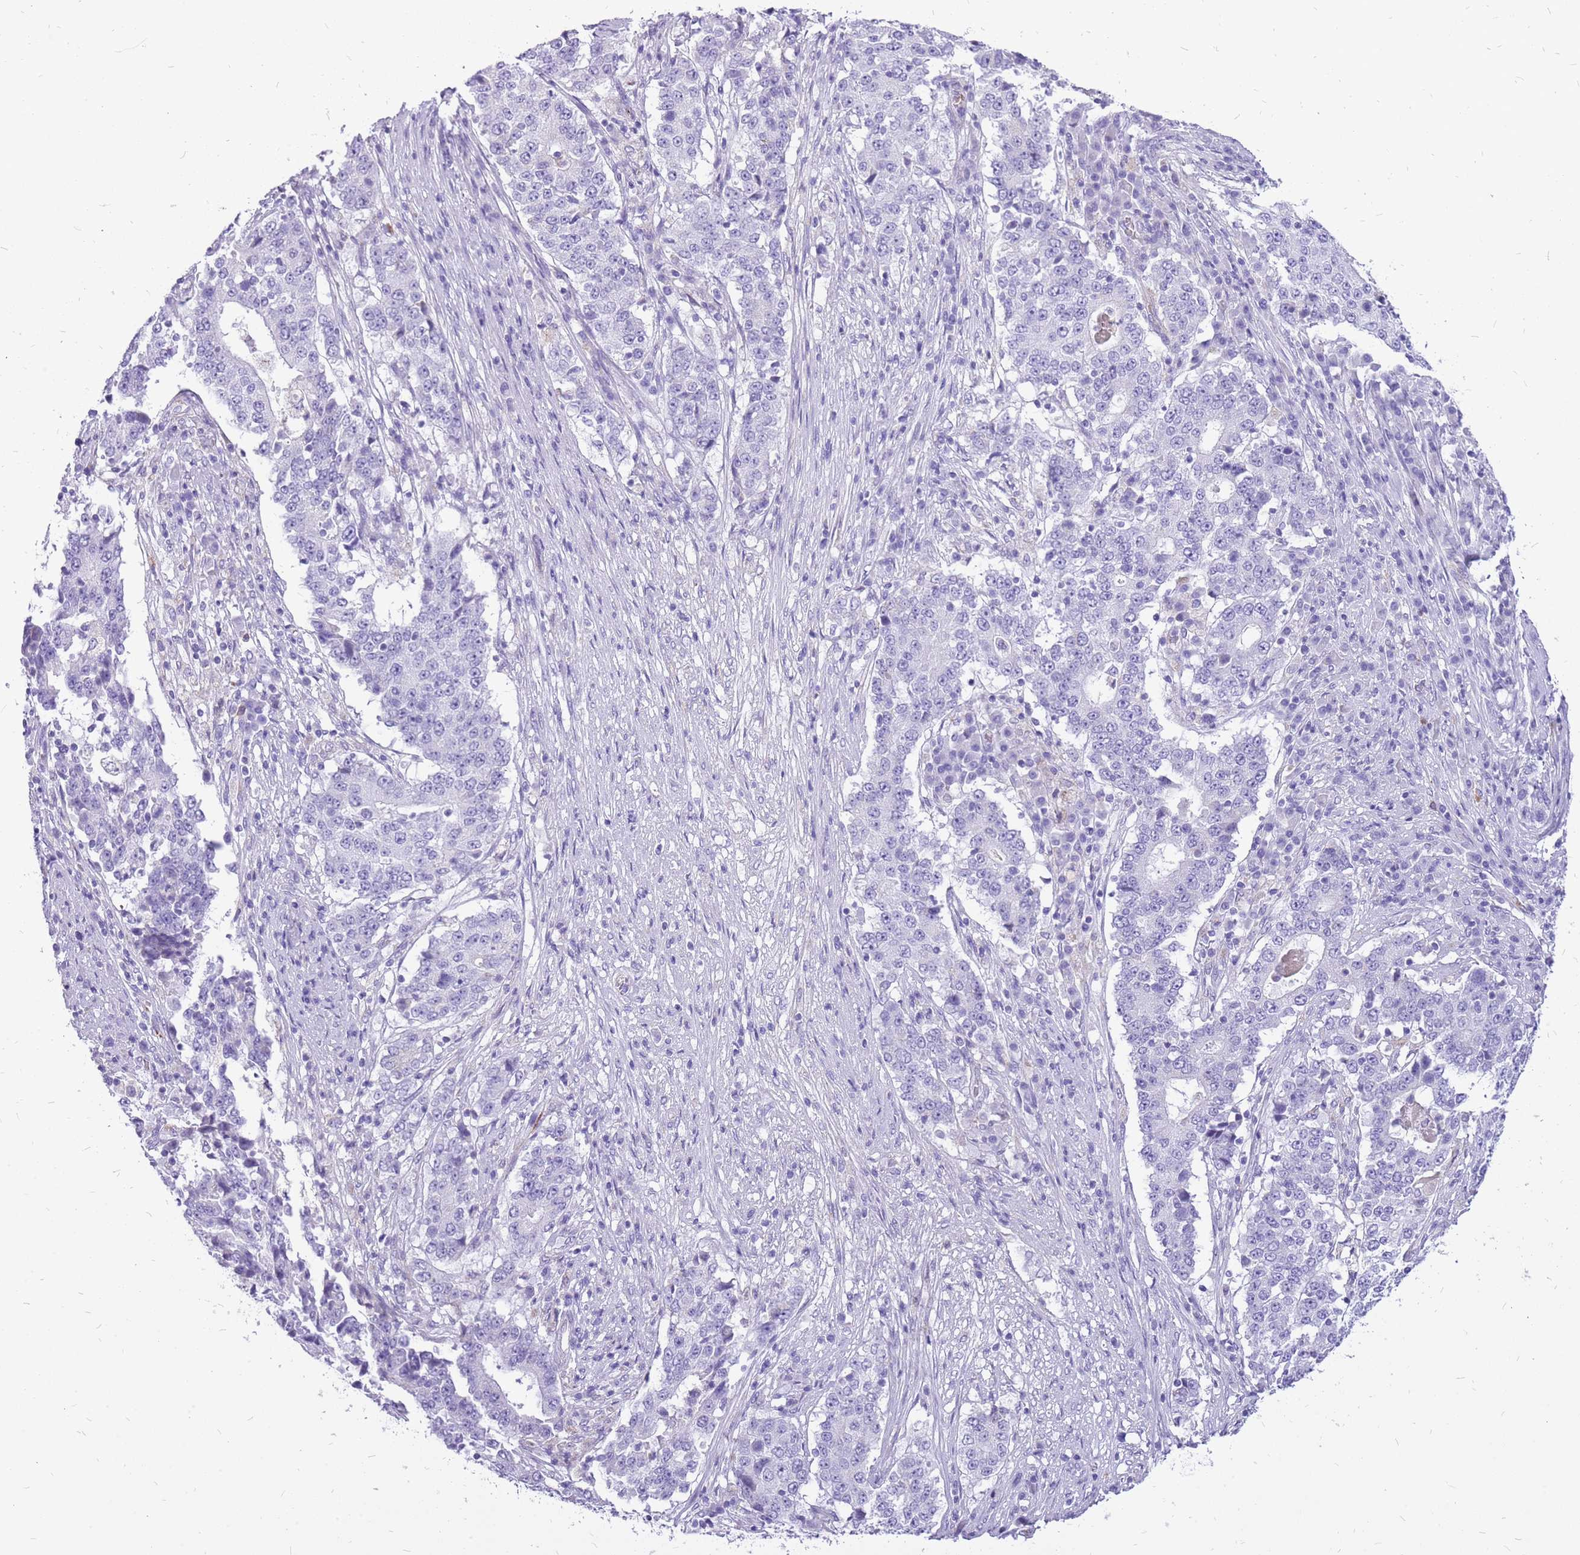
{"staining": {"intensity": "negative", "quantity": "none", "location": "none"}, "tissue": "stomach cancer", "cell_type": "Tumor cells", "image_type": "cancer", "snomed": [{"axis": "morphology", "description": "Adenocarcinoma, NOS"}, {"axis": "topography", "description": "Stomach"}], "caption": "This is a histopathology image of IHC staining of adenocarcinoma (stomach), which shows no staining in tumor cells.", "gene": "PCNX1", "patient": {"sex": "male", "age": 59}}